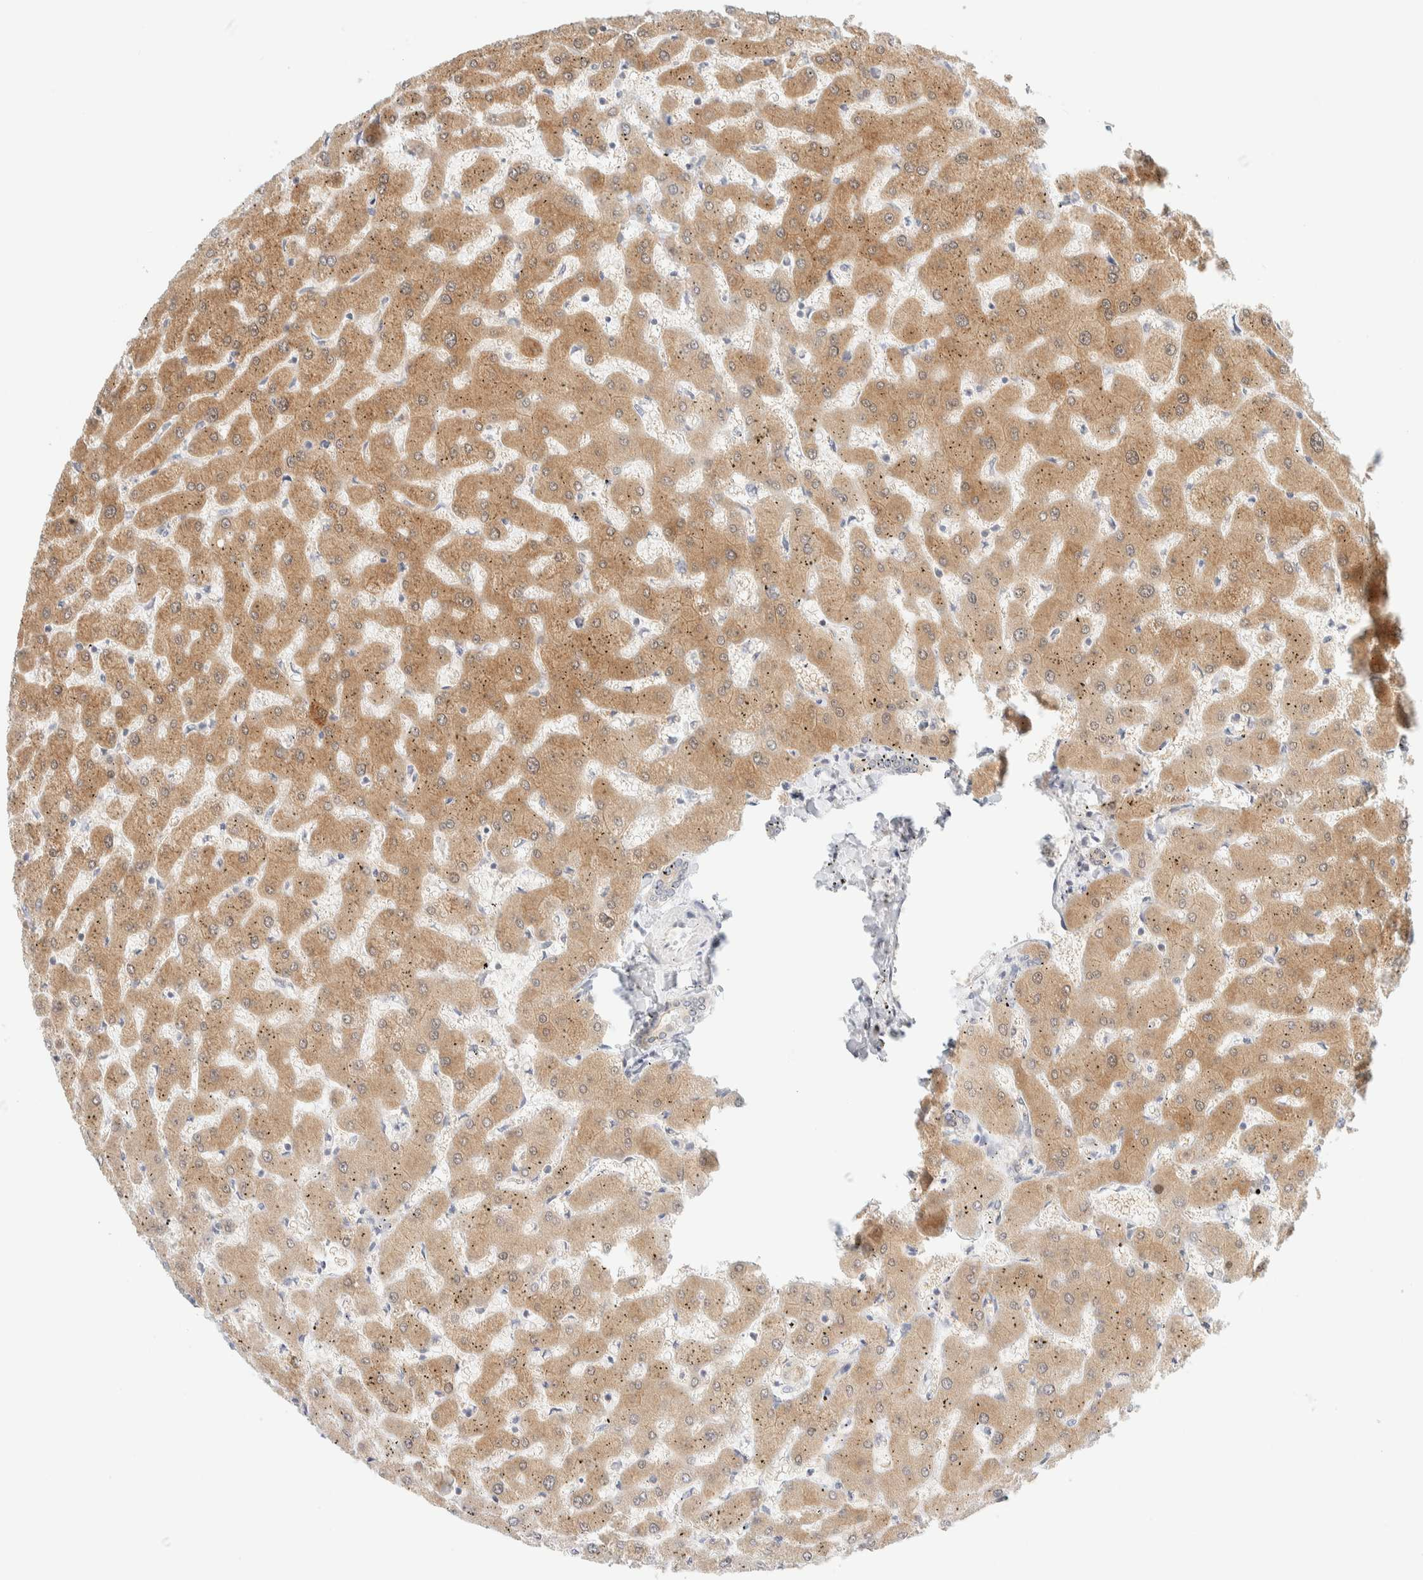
{"staining": {"intensity": "weak", "quantity": ">75%", "location": "cytoplasmic/membranous"}, "tissue": "liver", "cell_type": "Cholangiocytes", "image_type": "normal", "snomed": [{"axis": "morphology", "description": "Normal tissue, NOS"}, {"axis": "topography", "description": "Liver"}], "caption": "Protein analysis of benign liver reveals weak cytoplasmic/membranous expression in approximately >75% of cholangiocytes. (IHC, brightfield microscopy, high magnification).", "gene": "PCYT2", "patient": {"sex": "female", "age": 63}}